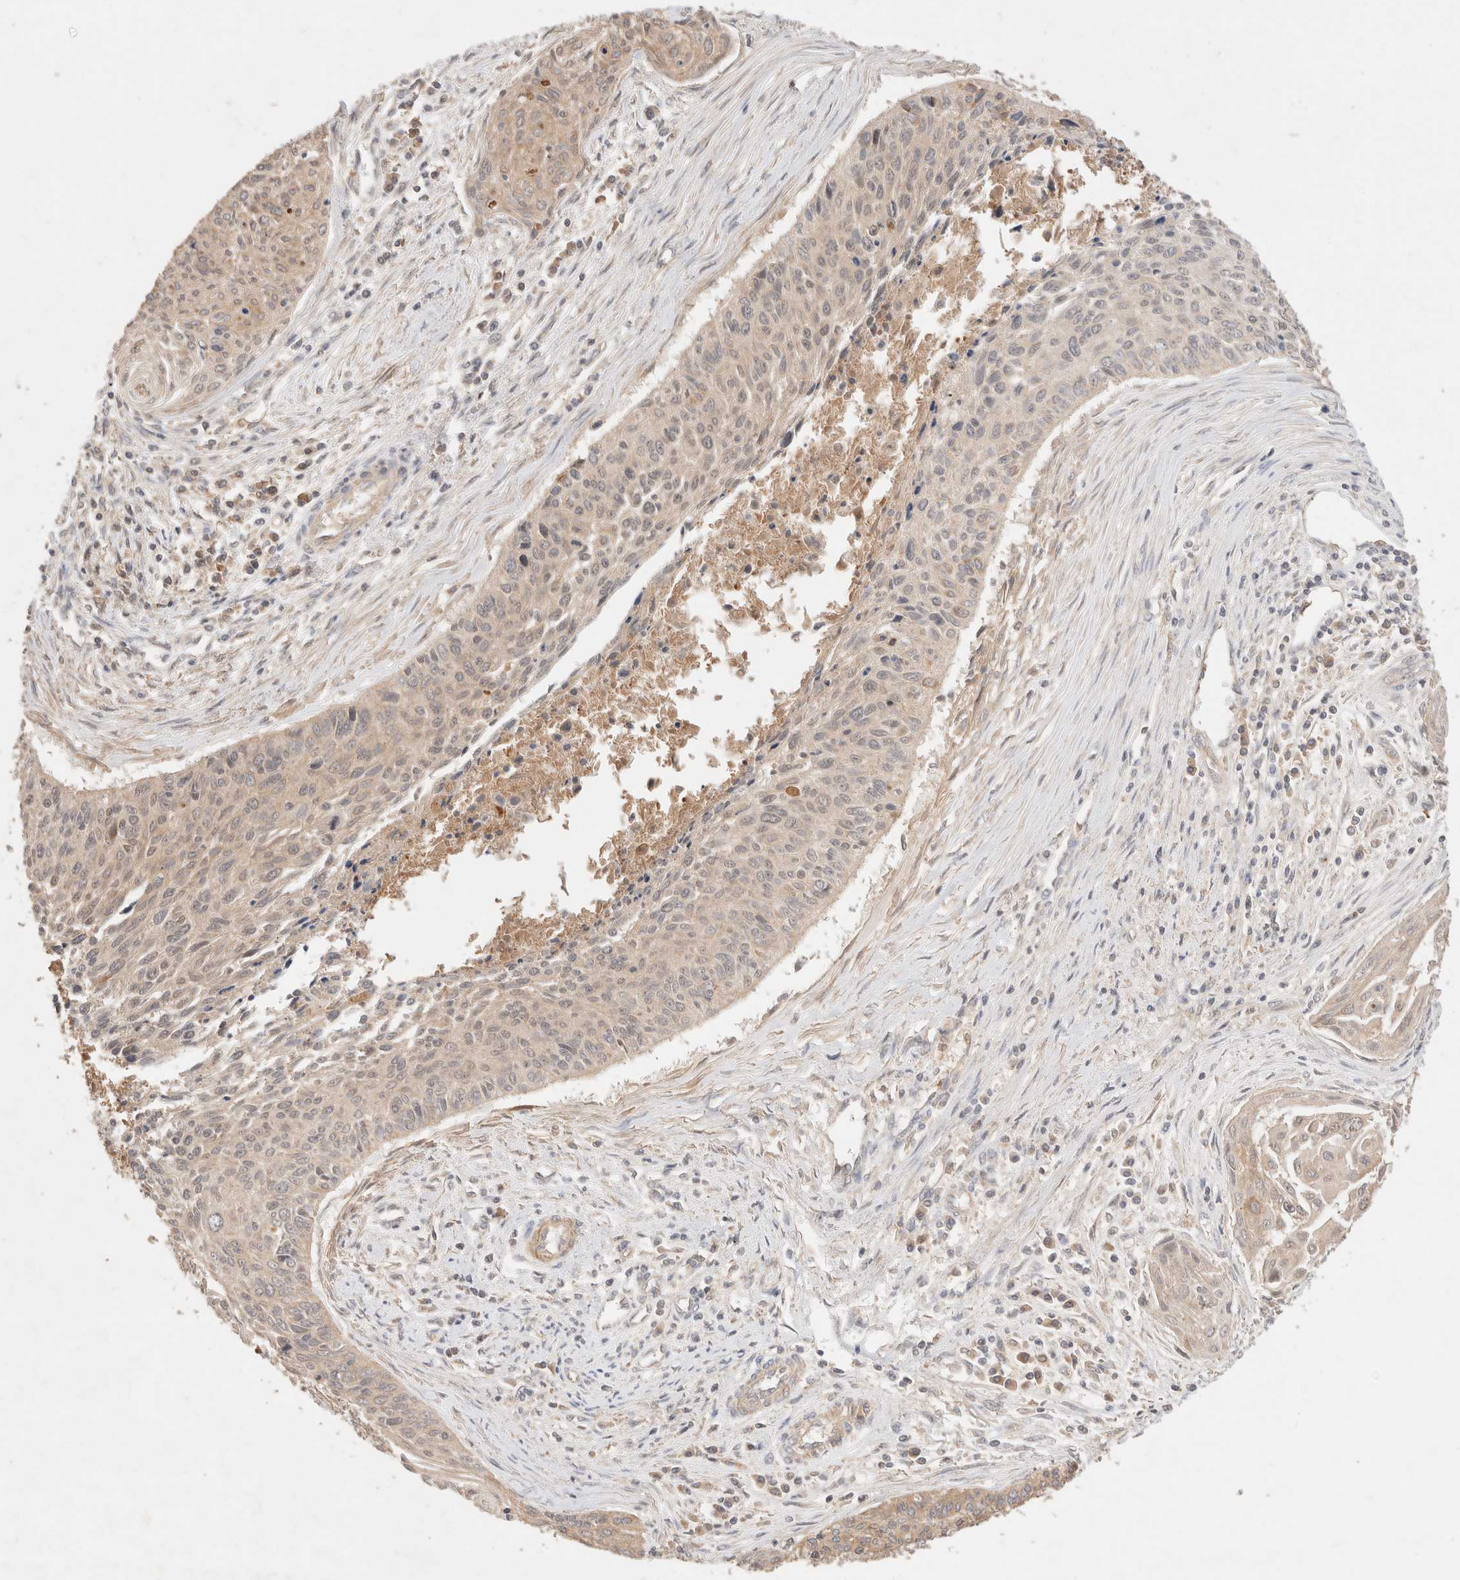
{"staining": {"intensity": "weak", "quantity": "25%-75%", "location": "cytoplasmic/membranous"}, "tissue": "cervical cancer", "cell_type": "Tumor cells", "image_type": "cancer", "snomed": [{"axis": "morphology", "description": "Squamous cell carcinoma, NOS"}, {"axis": "topography", "description": "Cervix"}], "caption": "Protein analysis of cervical cancer (squamous cell carcinoma) tissue demonstrates weak cytoplasmic/membranous staining in approximately 25%-75% of tumor cells.", "gene": "CARNMT1", "patient": {"sex": "female", "age": 55}}